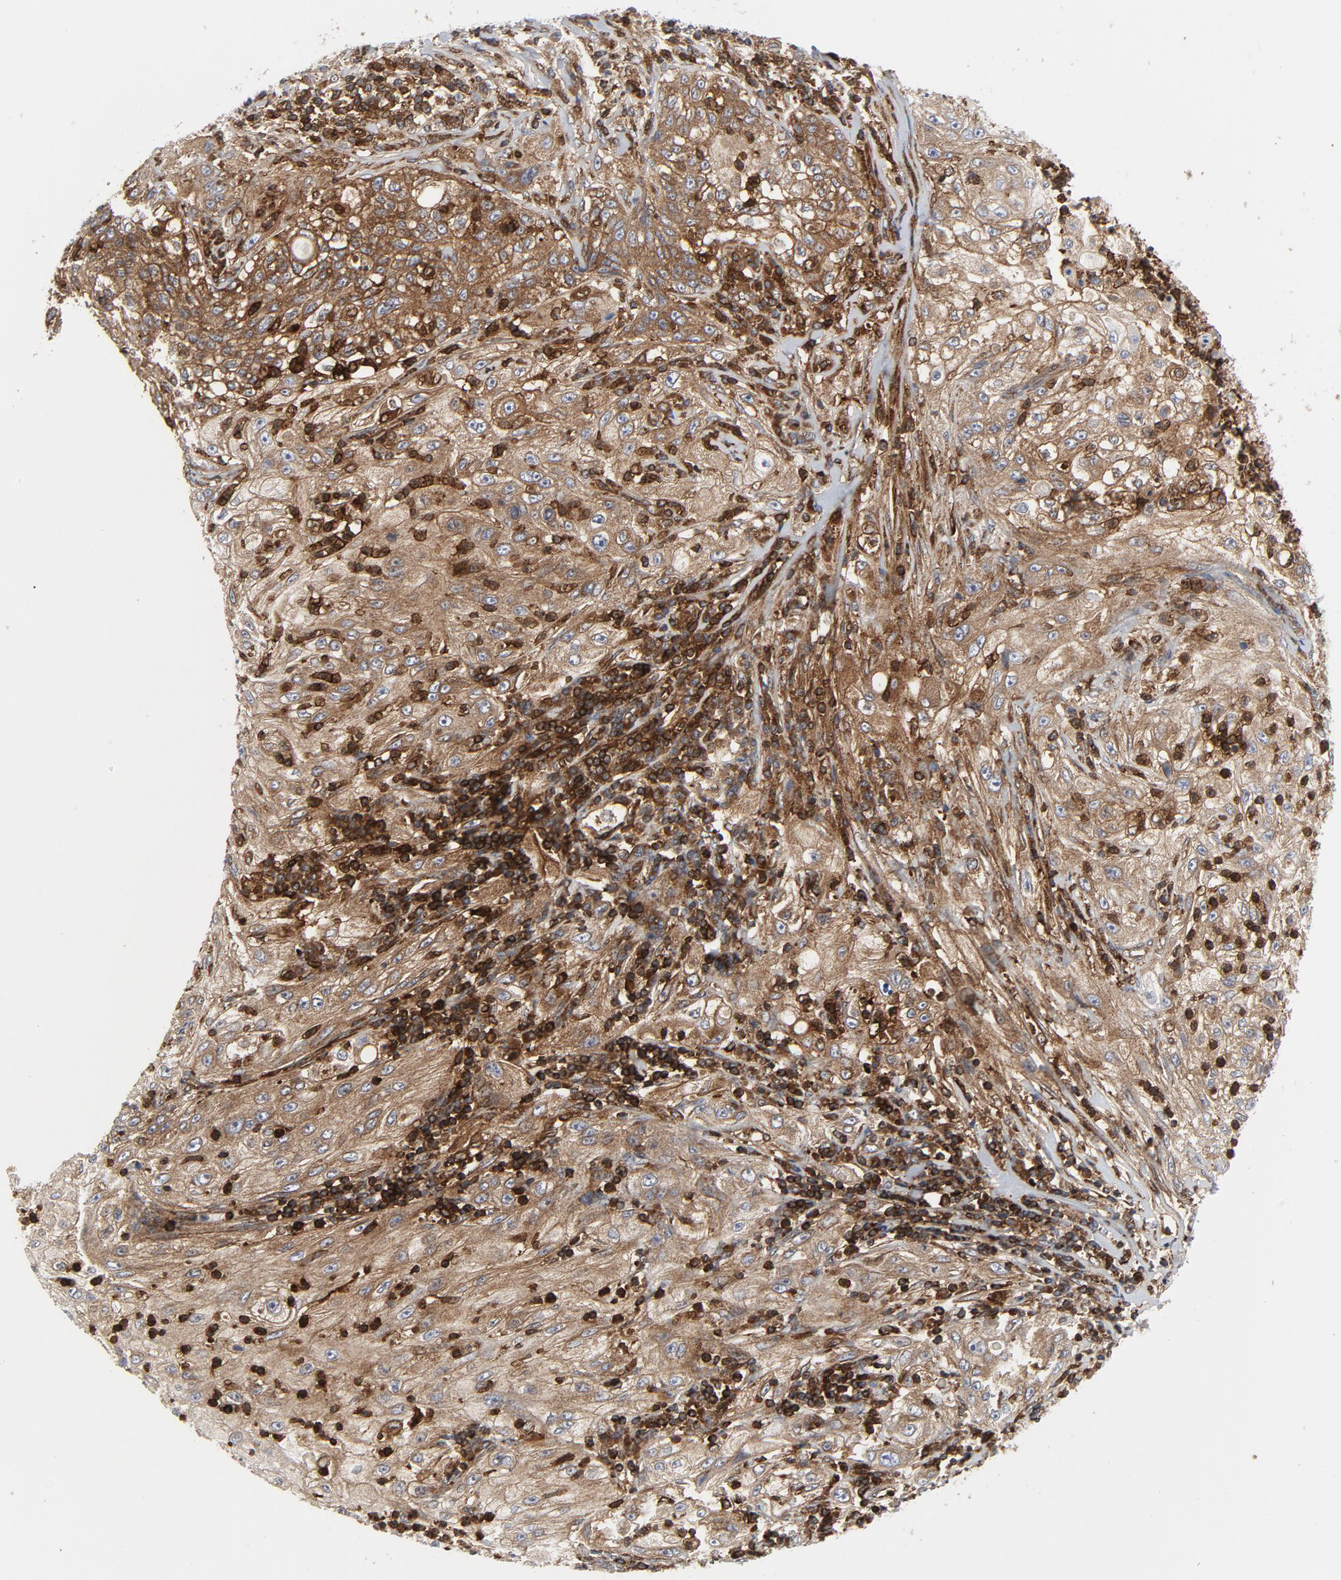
{"staining": {"intensity": "moderate", "quantity": ">75%", "location": "cytoplasmic/membranous"}, "tissue": "lung cancer", "cell_type": "Tumor cells", "image_type": "cancer", "snomed": [{"axis": "morphology", "description": "Inflammation, NOS"}, {"axis": "morphology", "description": "Squamous cell carcinoma, NOS"}, {"axis": "topography", "description": "Lymph node"}, {"axis": "topography", "description": "Soft tissue"}, {"axis": "topography", "description": "Lung"}], "caption": "Immunohistochemistry (IHC) image of neoplastic tissue: squamous cell carcinoma (lung) stained using immunohistochemistry (IHC) demonstrates medium levels of moderate protein expression localized specifically in the cytoplasmic/membranous of tumor cells, appearing as a cytoplasmic/membranous brown color.", "gene": "YES1", "patient": {"sex": "male", "age": 66}}